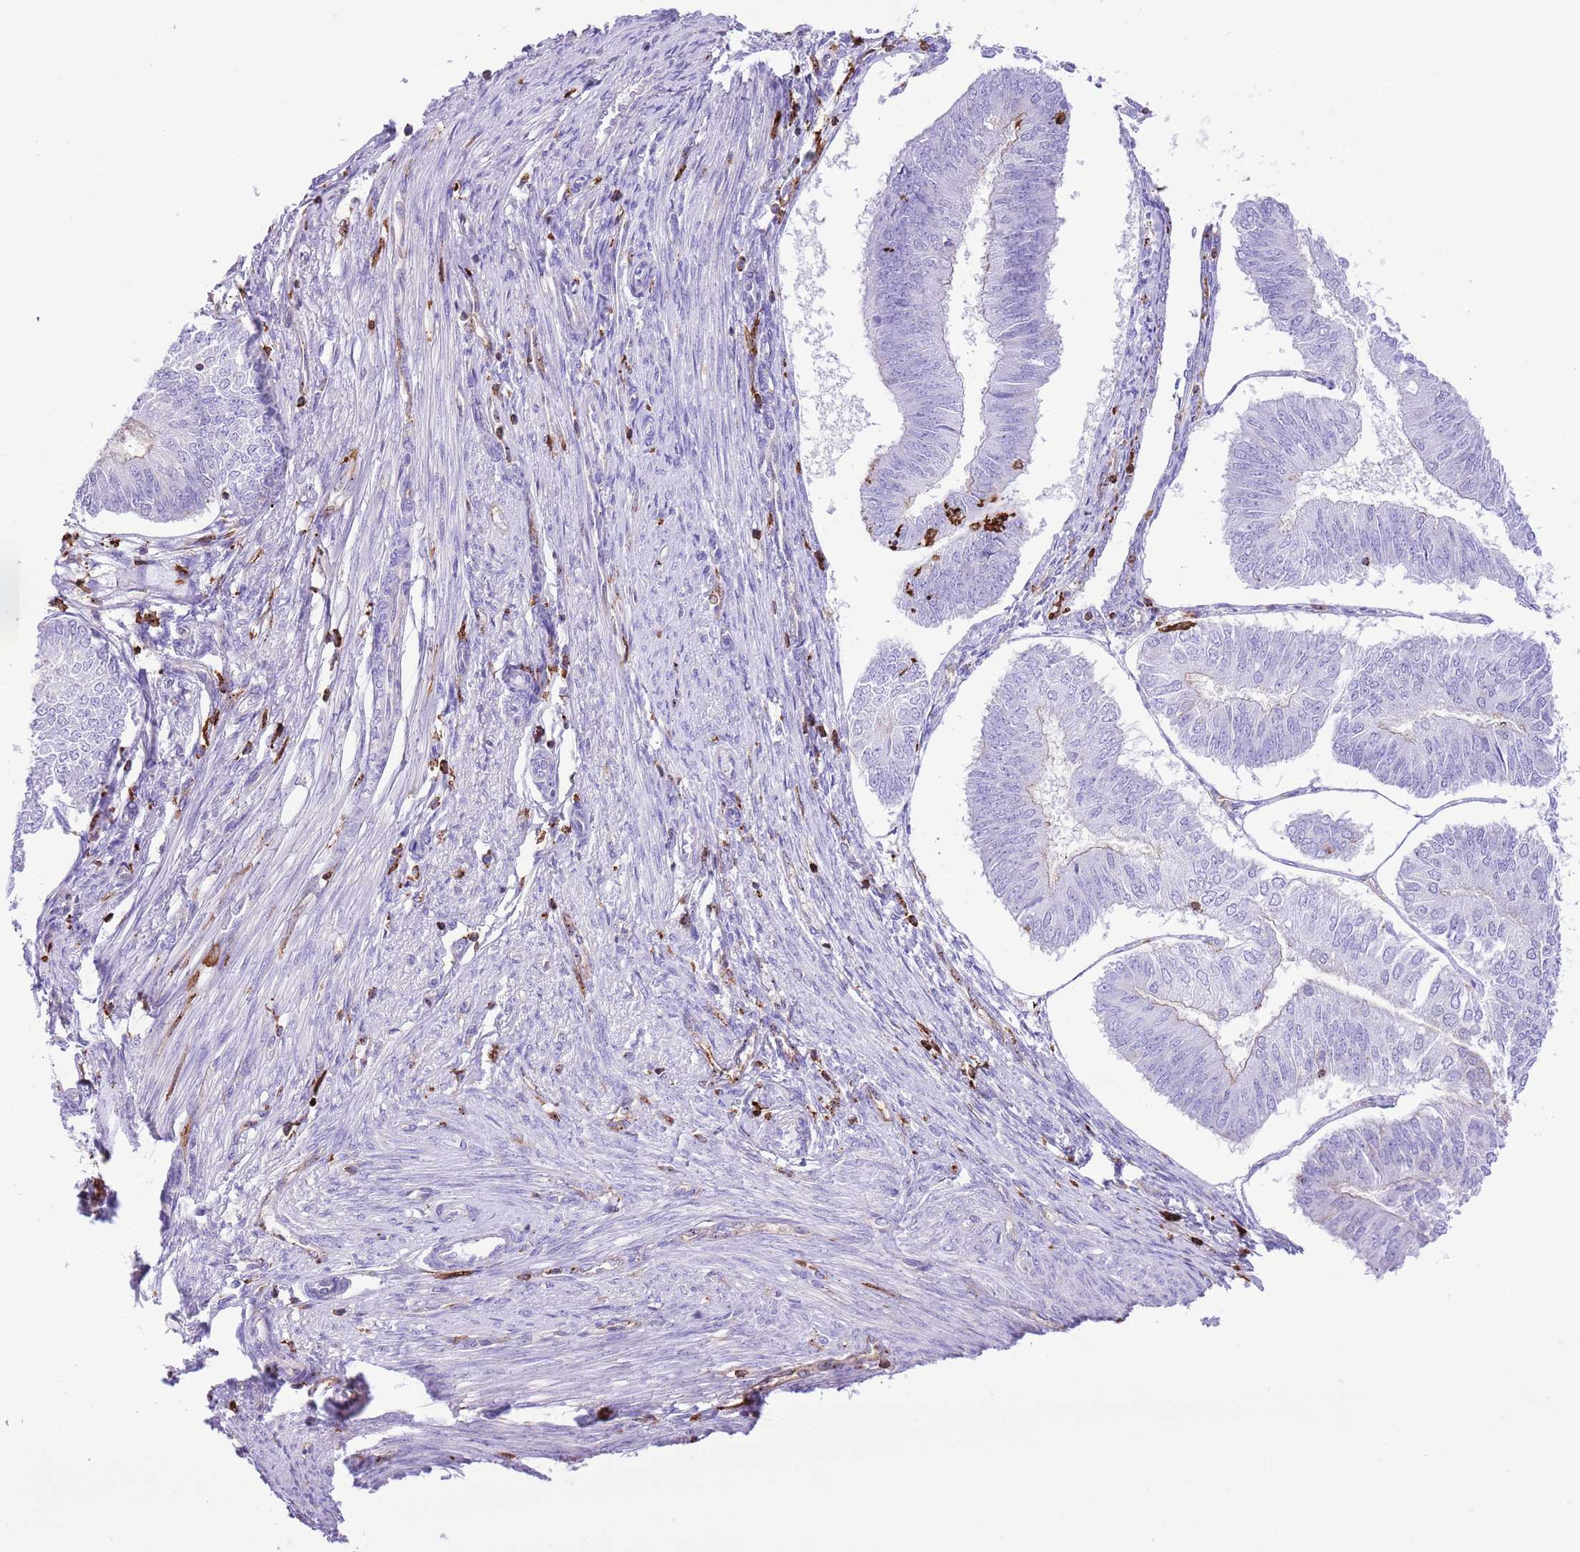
{"staining": {"intensity": "negative", "quantity": "none", "location": "none"}, "tissue": "endometrial cancer", "cell_type": "Tumor cells", "image_type": "cancer", "snomed": [{"axis": "morphology", "description": "Adenocarcinoma, NOS"}, {"axis": "topography", "description": "Endometrium"}], "caption": "Immunohistochemical staining of endometrial cancer (adenocarcinoma) reveals no significant expression in tumor cells. Brightfield microscopy of immunohistochemistry stained with DAB (3,3'-diaminobenzidine) (brown) and hematoxylin (blue), captured at high magnification.", "gene": "EFHD2", "patient": {"sex": "female", "age": 58}}